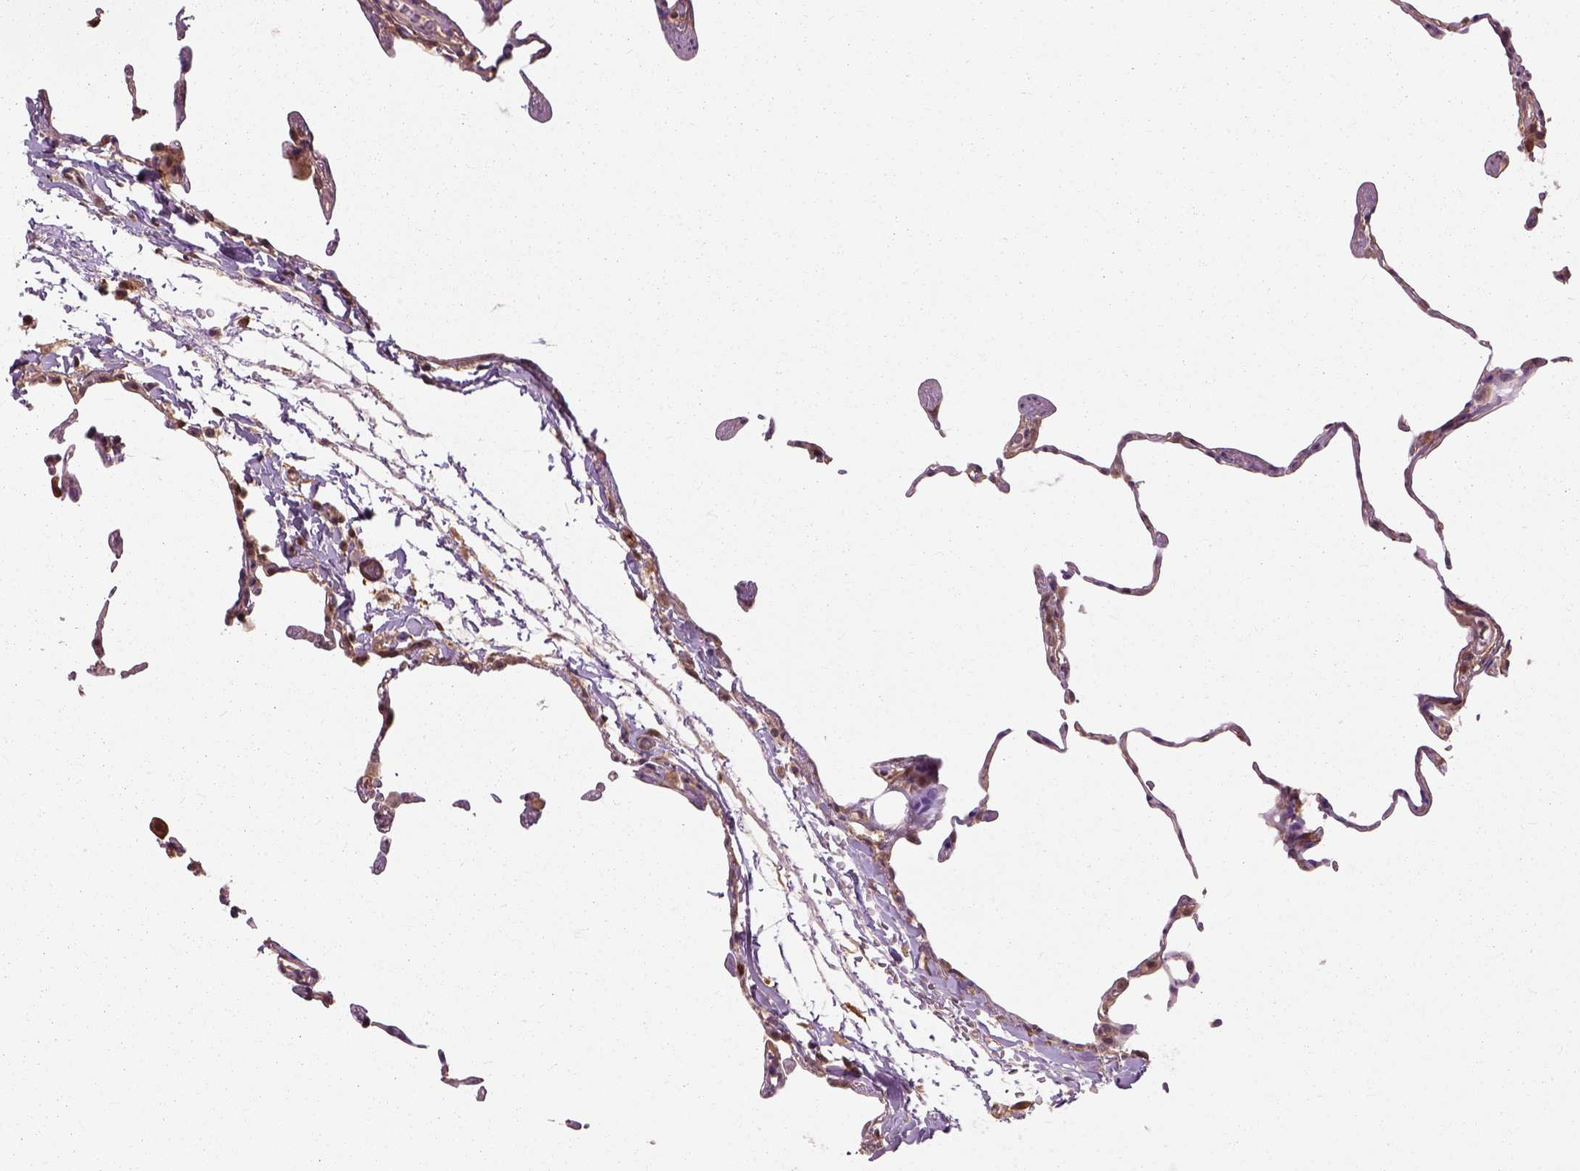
{"staining": {"intensity": "moderate", "quantity": "<25%", "location": "cytoplasmic/membranous"}, "tissue": "lung", "cell_type": "Alveolar cells", "image_type": "normal", "snomed": [{"axis": "morphology", "description": "Normal tissue, NOS"}, {"axis": "topography", "description": "Lung"}], "caption": "Immunohistochemistry (DAB) staining of unremarkable lung shows moderate cytoplasmic/membranous protein expression in approximately <25% of alveolar cells.", "gene": "GPI", "patient": {"sex": "female", "age": 57}}